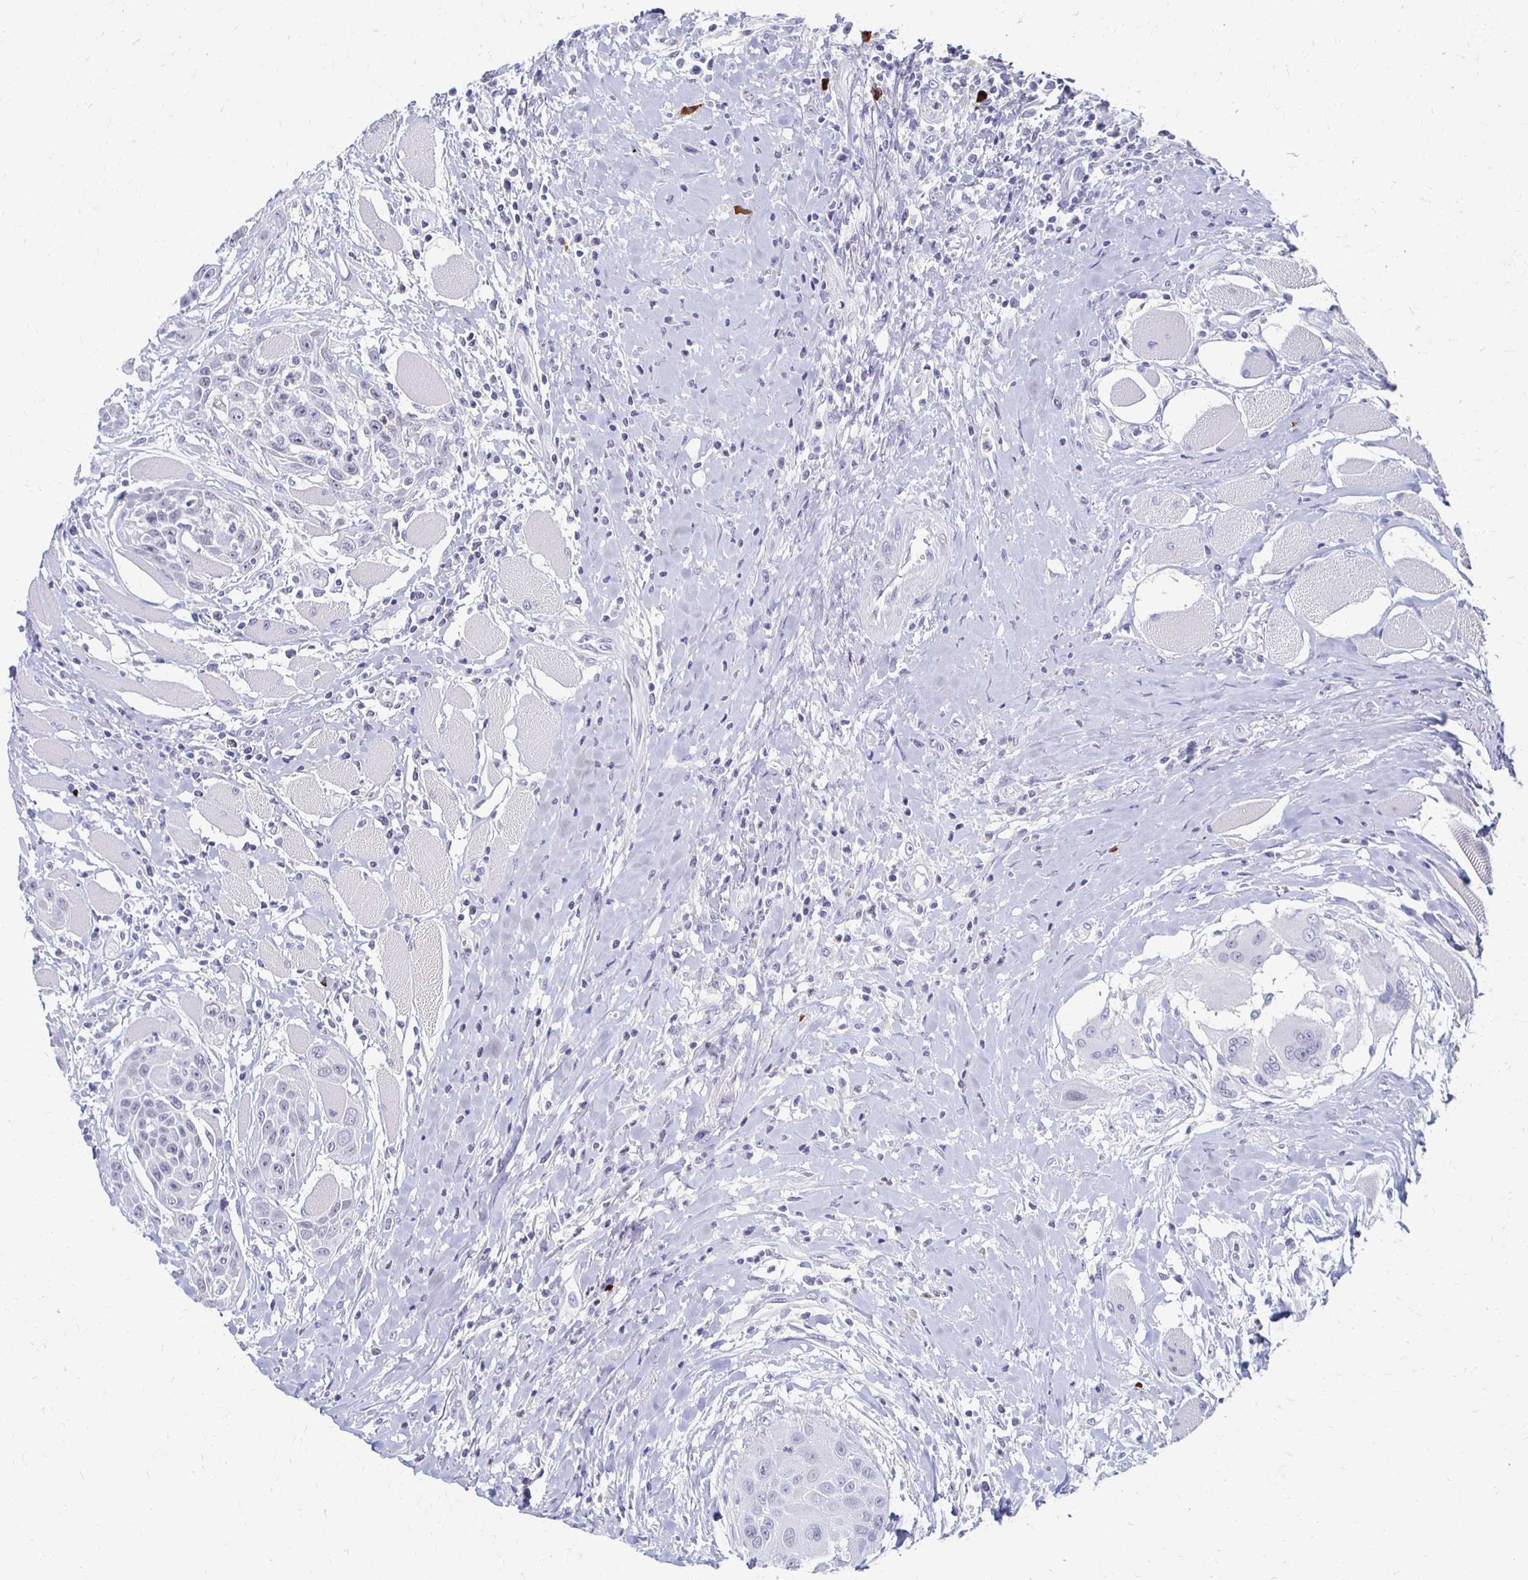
{"staining": {"intensity": "negative", "quantity": "none", "location": "none"}, "tissue": "head and neck cancer", "cell_type": "Tumor cells", "image_type": "cancer", "snomed": [{"axis": "morphology", "description": "Squamous cell carcinoma, NOS"}, {"axis": "topography", "description": "Head-Neck"}], "caption": "A micrograph of head and neck cancer (squamous cell carcinoma) stained for a protein reveals no brown staining in tumor cells.", "gene": "CXCR2", "patient": {"sex": "female", "age": 73}}